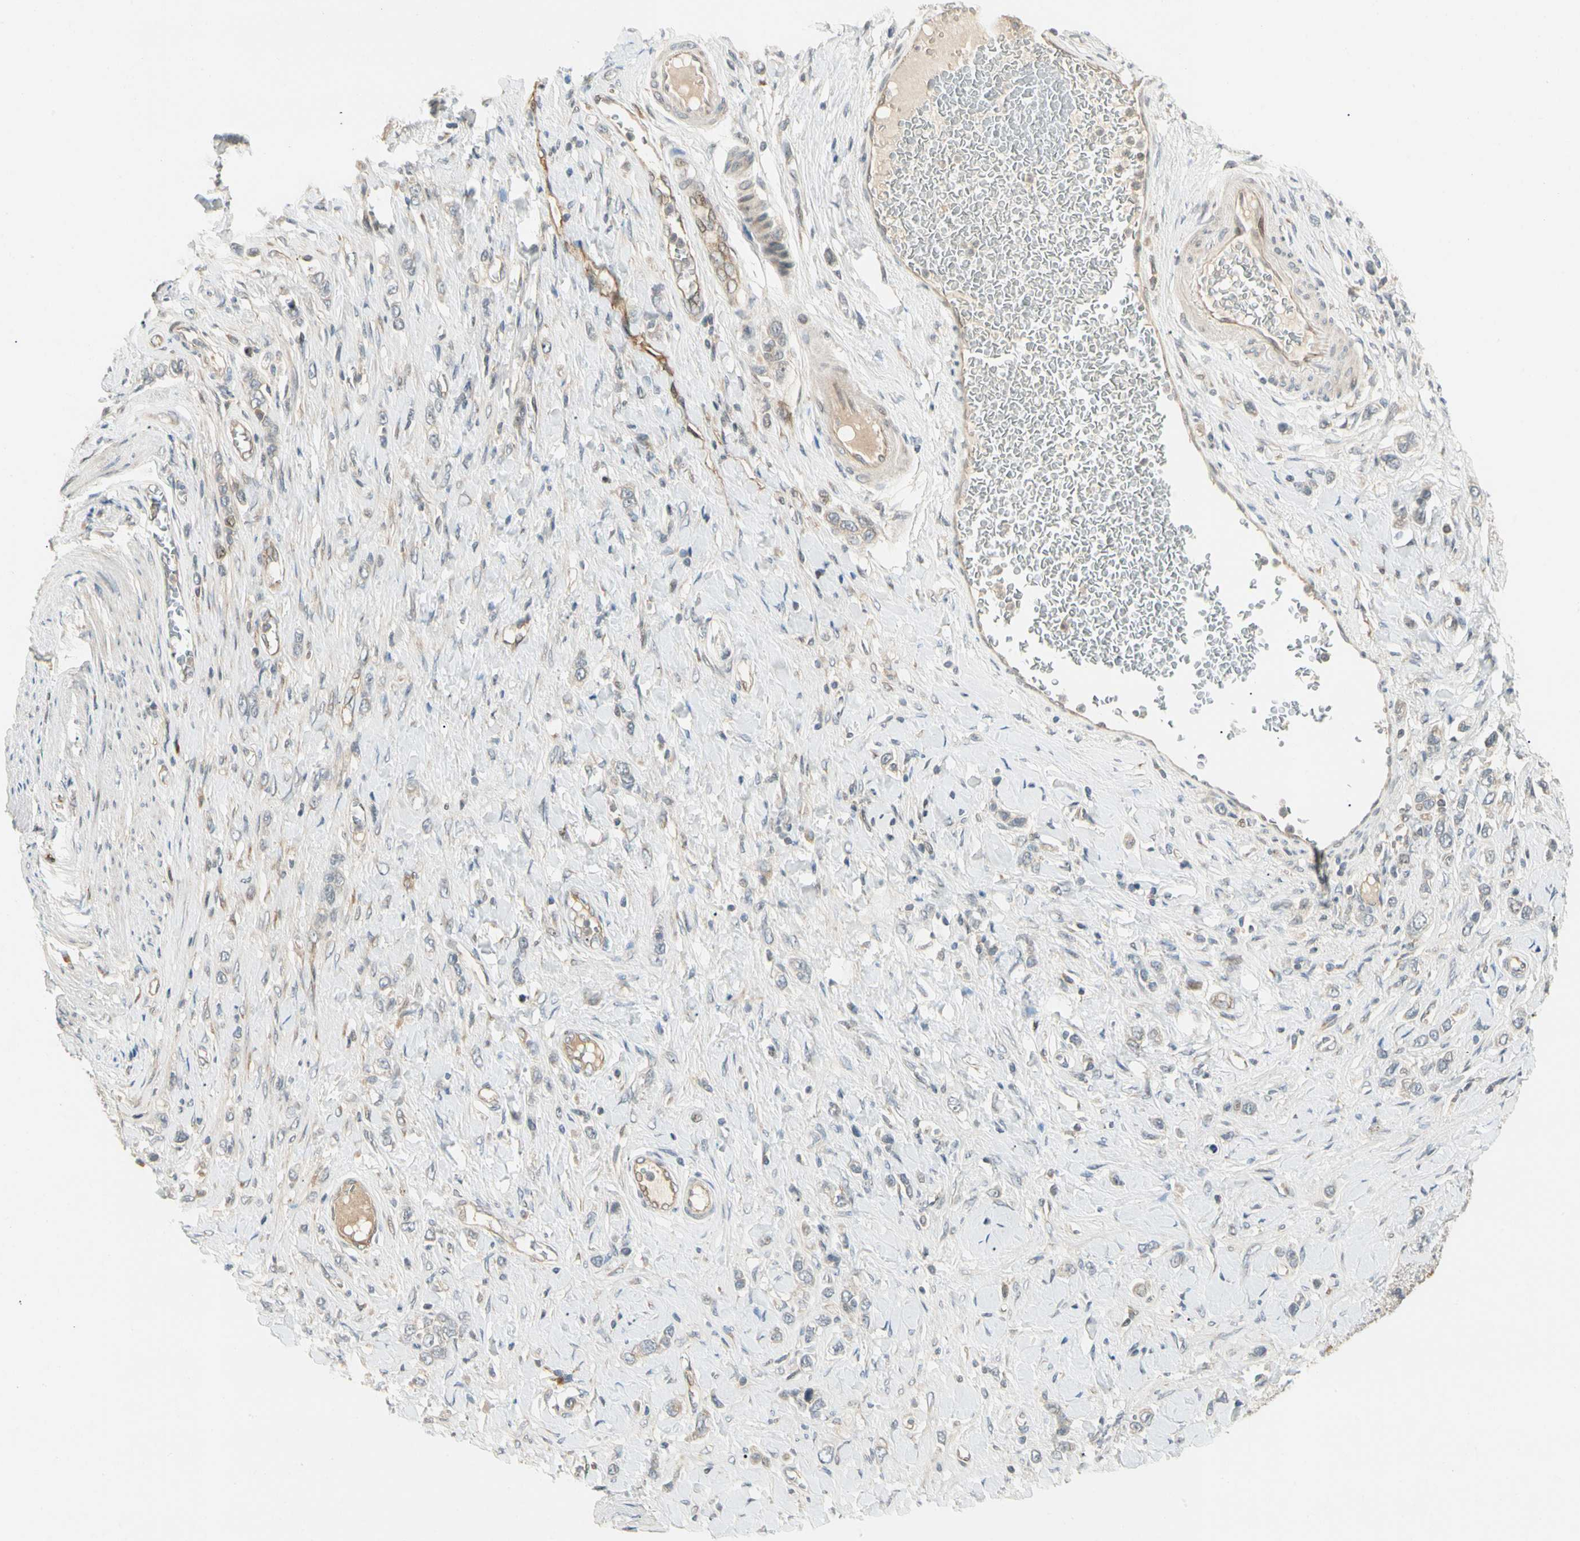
{"staining": {"intensity": "negative", "quantity": "none", "location": "none"}, "tissue": "stomach cancer", "cell_type": "Tumor cells", "image_type": "cancer", "snomed": [{"axis": "morphology", "description": "Normal tissue, NOS"}, {"axis": "morphology", "description": "Adenocarcinoma, NOS"}, {"axis": "topography", "description": "Stomach, upper"}, {"axis": "topography", "description": "Stomach"}], "caption": "High magnification brightfield microscopy of stomach cancer stained with DAB (brown) and counterstained with hematoxylin (blue): tumor cells show no significant expression. The staining was performed using DAB (3,3'-diaminobenzidine) to visualize the protein expression in brown, while the nuclei were stained in blue with hematoxylin (Magnification: 20x).", "gene": "FNDC3B", "patient": {"sex": "female", "age": 65}}